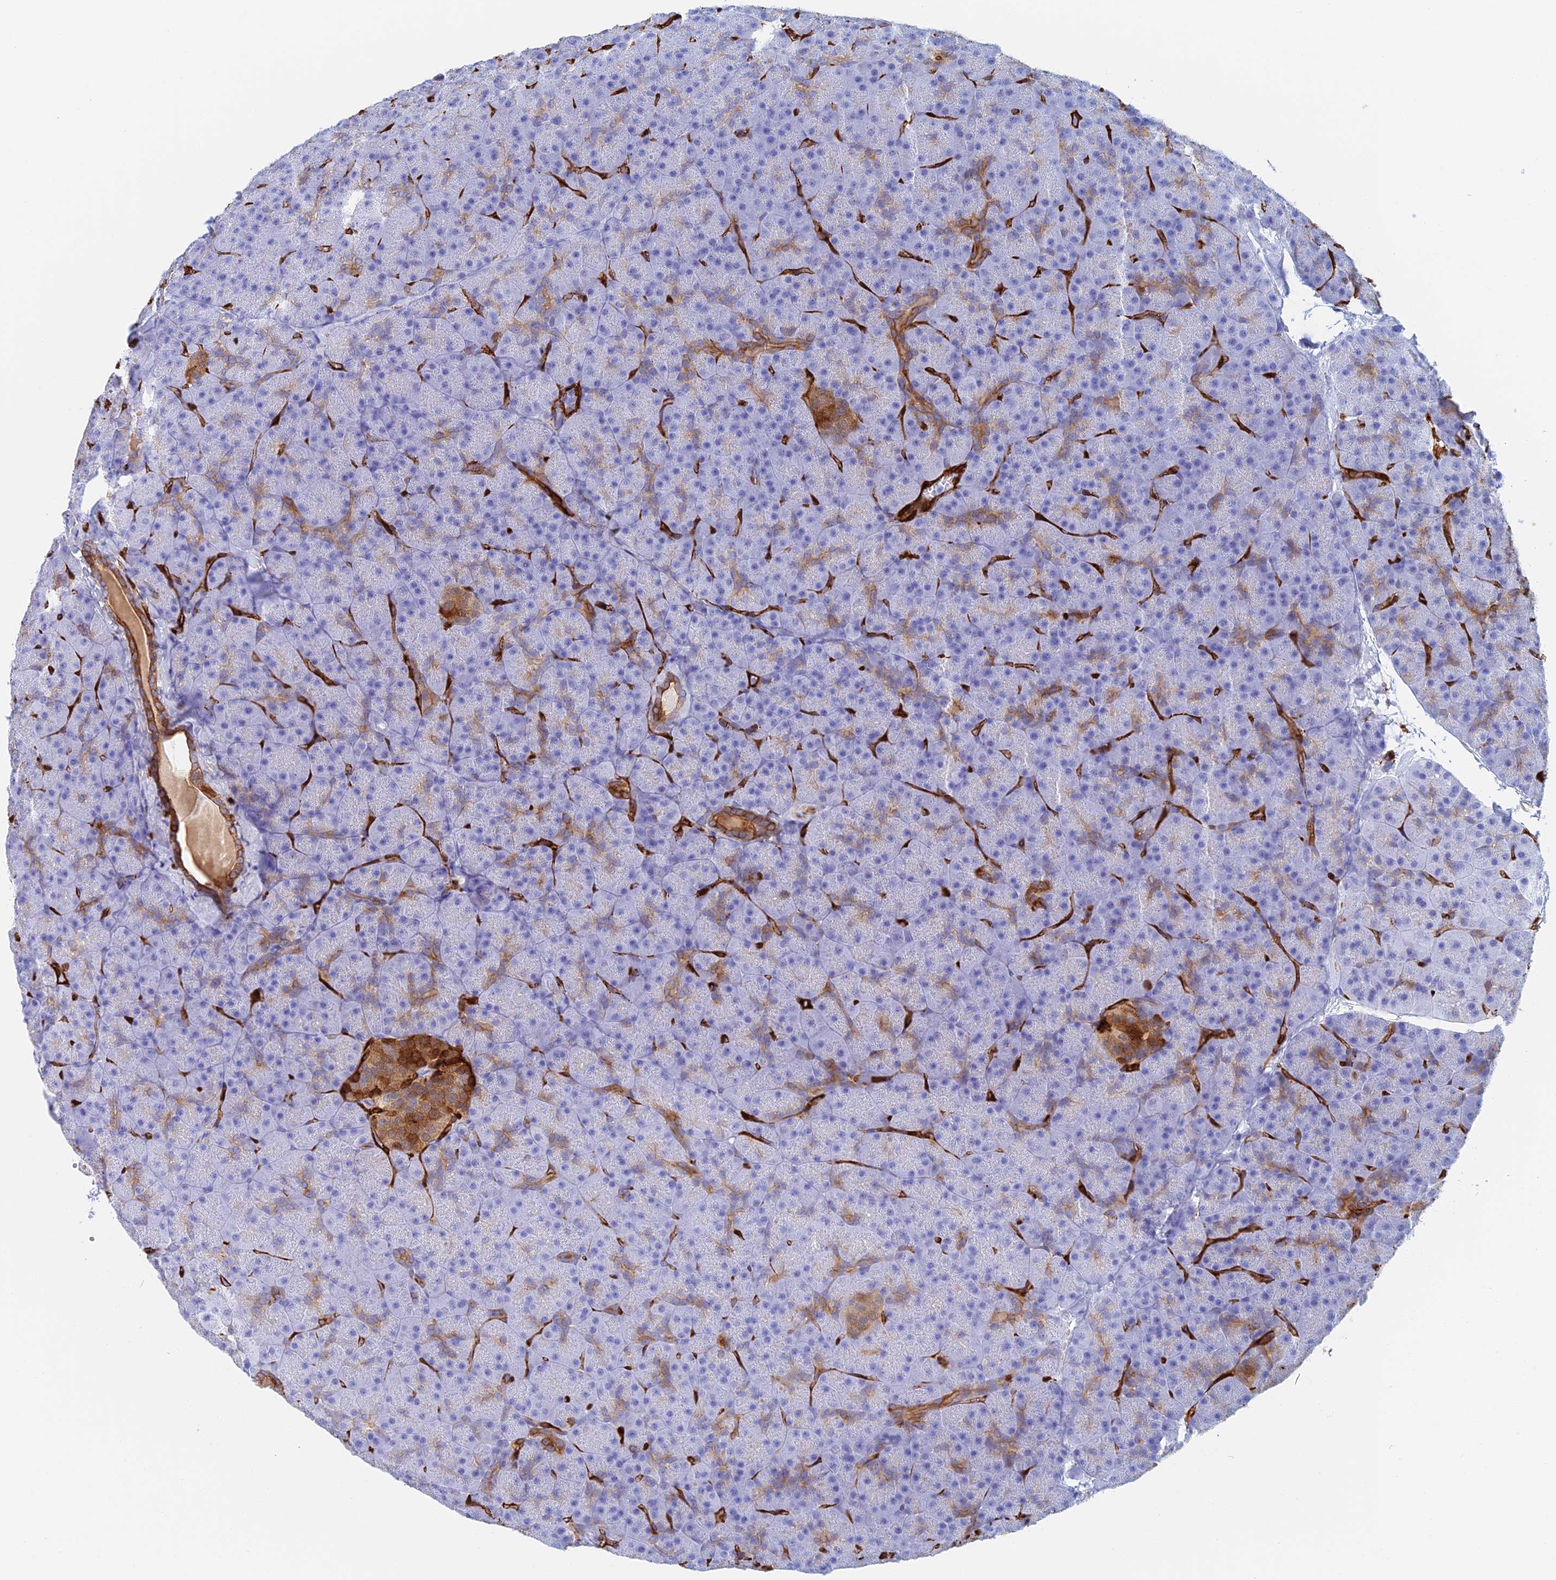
{"staining": {"intensity": "moderate", "quantity": "<25%", "location": "cytoplasmic/membranous"}, "tissue": "pancreas", "cell_type": "Exocrine glandular cells", "image_type": "normal", "snomed": [{"axis": "morphology", "description": "Normal tissue, NOS"}, {"axis": "topography", "description": "Pancreas"}], "caption": "Protein staining by IHC demonstrates moderate cytoplasmic/membranous expression in about <25% of exocrine glandular cells in normal pancreas. (IHC, brightfield microscopy, high magnification).", "gene": "CRIP2", "patient": {"sex": "male", "age": 36}}